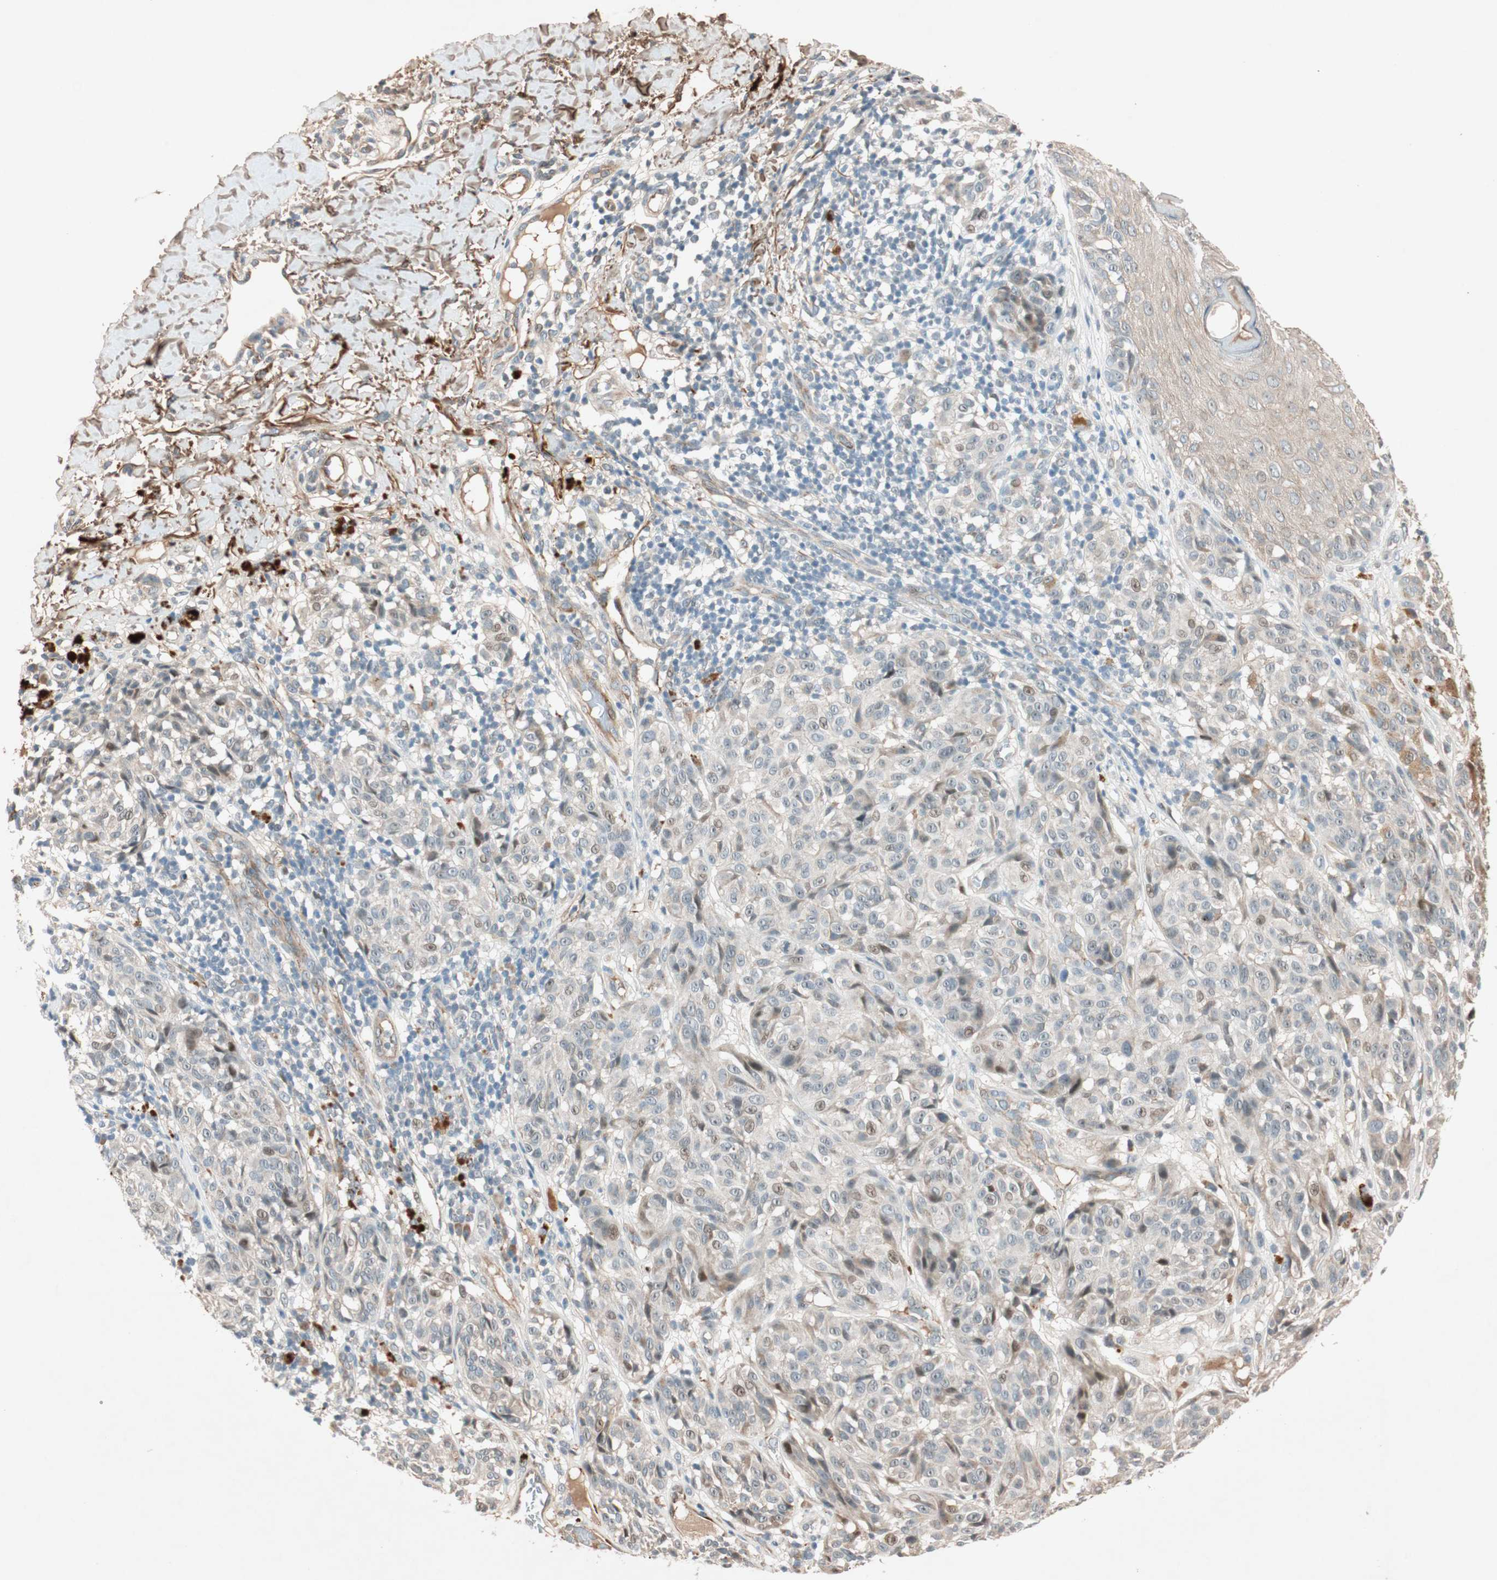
{"staining": {"intensity": "moderate", "quantity": "<25%", "location": "cytoplasmic/membranous,nuclear"}, "tissue": "melanoma", "cell_type": "Tumor cells", "image_type": "cancer", "snomed": [{"axis": "morphology", "description": "Malignant melanoma, NOS"}, {"axis": "topography", "description": "Skin"}], "caption": "There is low levels of moderate cytoplasmic/membranous and nuclear positivity in tumor cells of malignant melanoma, as demonstrated by immunohistochemical staining (brown color).", "gene": "EPHA6", "patient": {"sex": "female", "age": 46}}